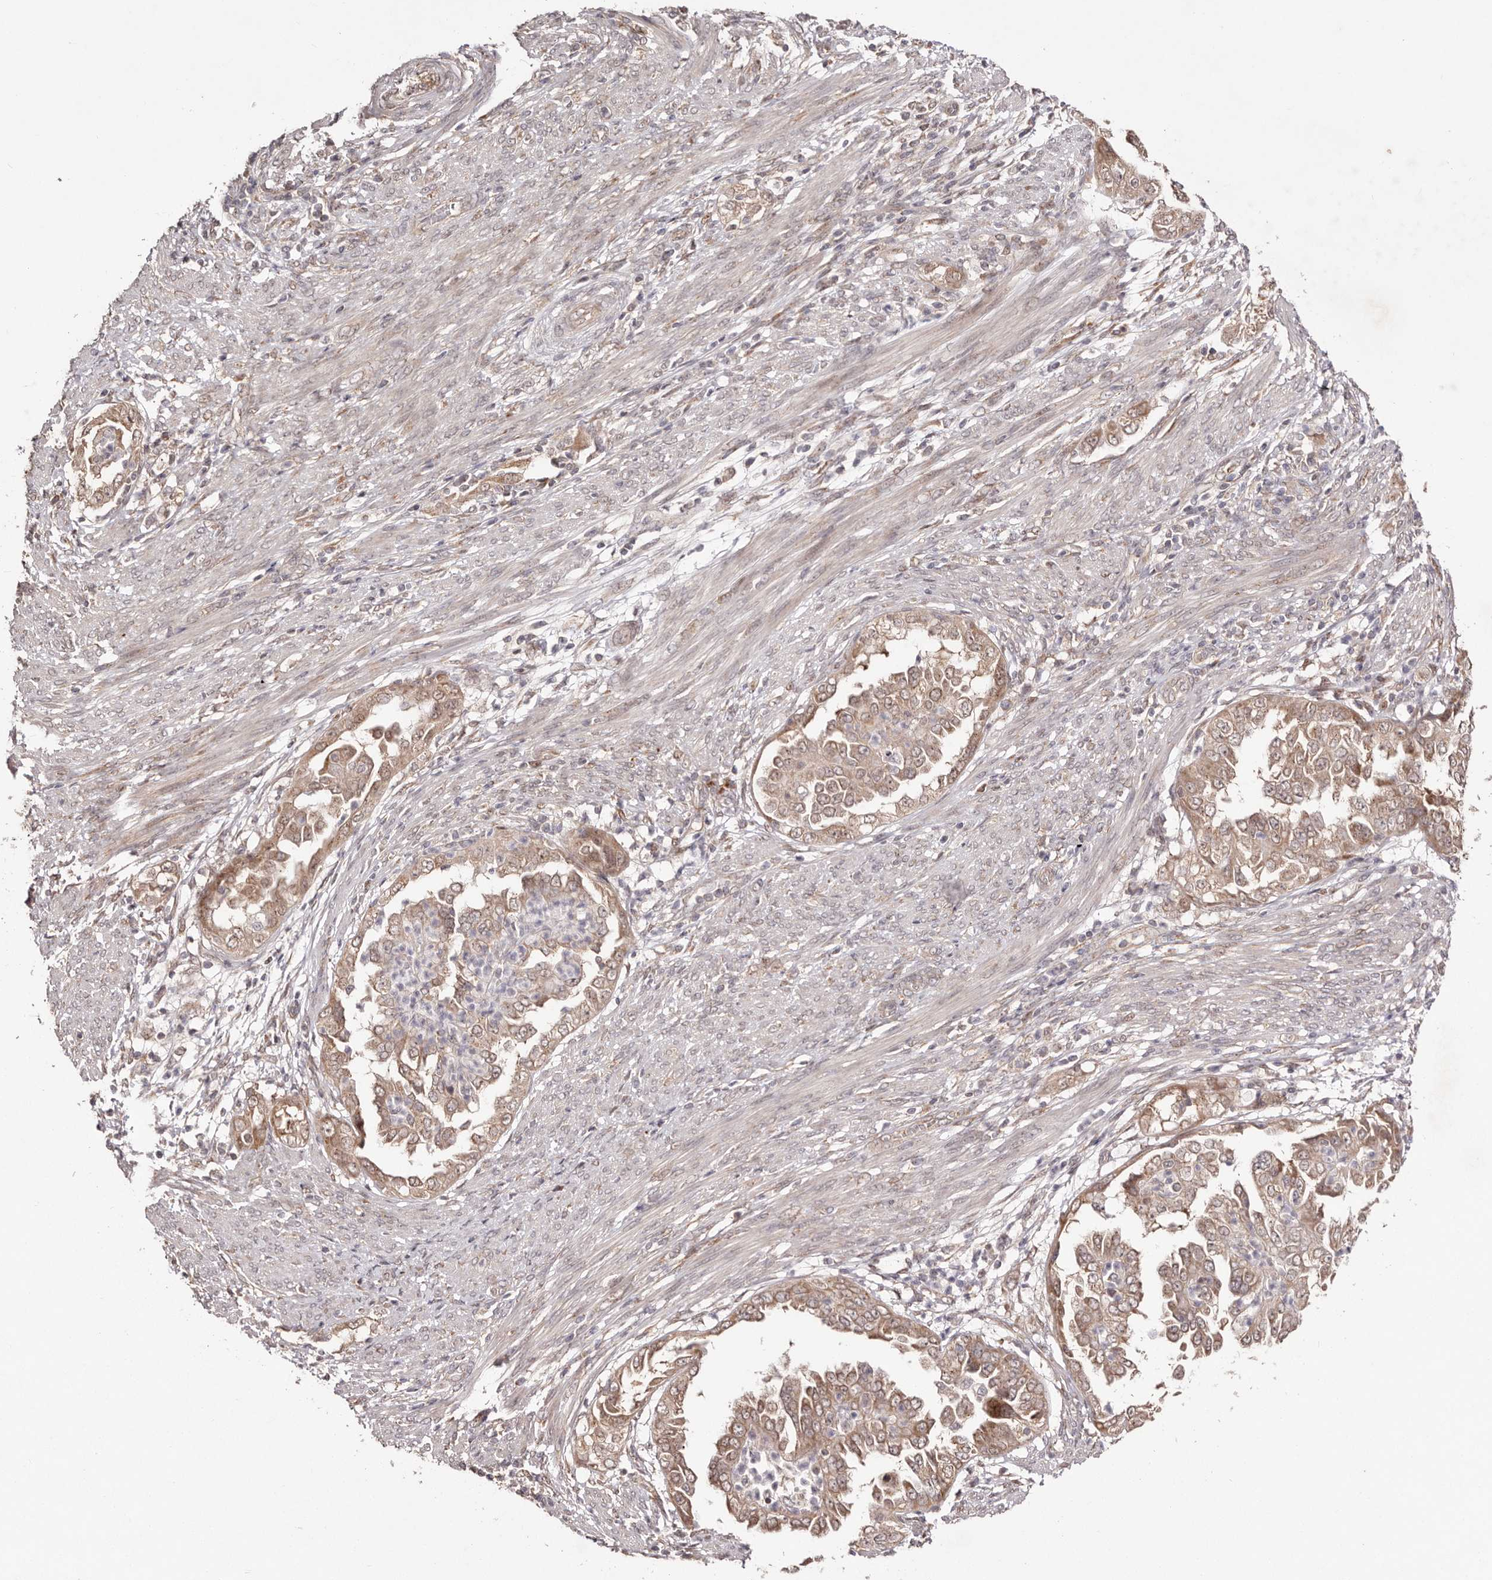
{"staining": {"intensity": "moderate", "quantity": ">75%", "location": "cytoplasmic/membranous"}, "tissue": "endometrial cancer", "cell_type": "Tumor cells", "image_type": "cancer", "snomed": [{"axis": "morphology", "description": "Adenocarcinoma, NOS"}, {"axis": "topography", "description": "Endometrium"}], "caption": "The photomicrograph displays staining of endometrial cancer (adenocarcinoma), revealing moderate cytoplasmic/membranous protein positivity (brown color) within tumor cells.", "gene": "EGR3", "patient": {"sex": "female", "age": 85}}